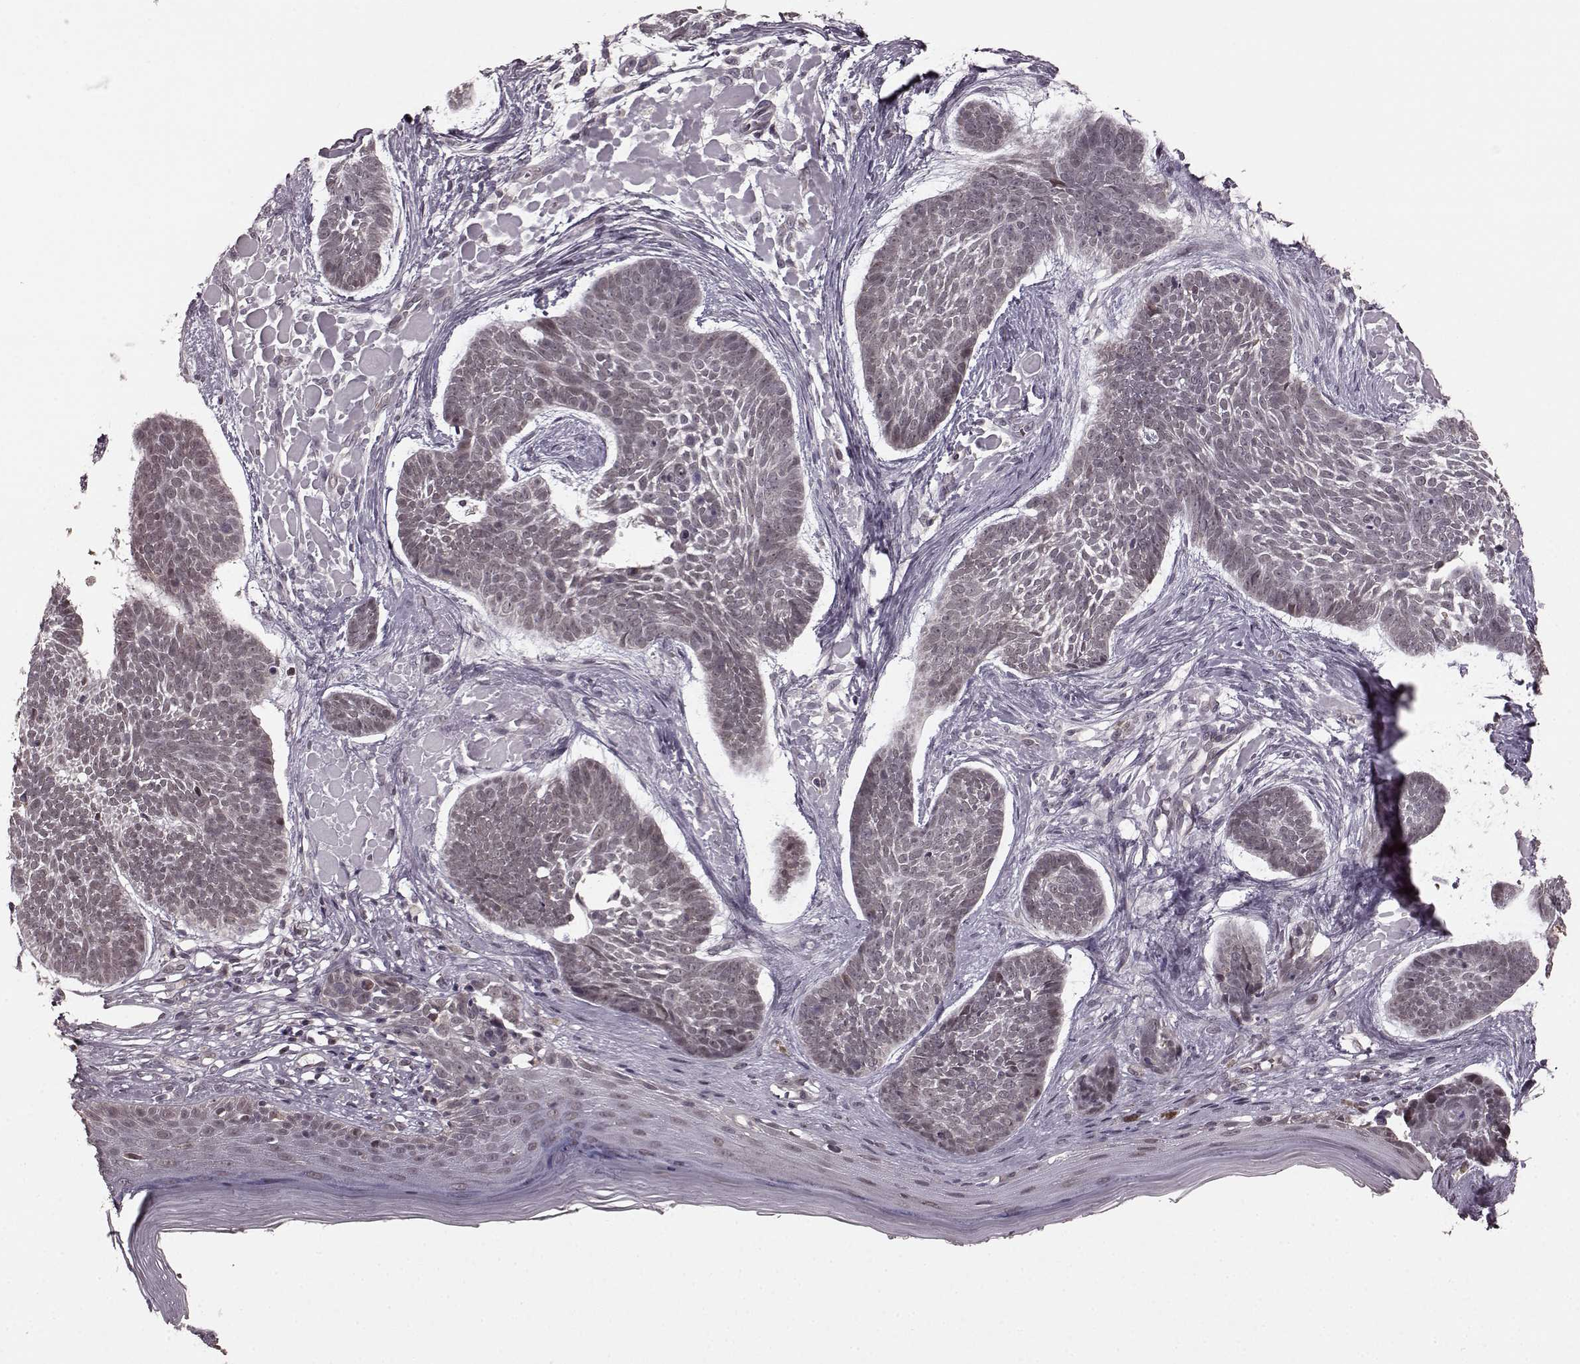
{"staining": {"intensity": "weak", "quantity": "<25%", "location": "cytoplasmic/membranous"}, "tissue": "skin cancer", "cell_type": "Tumor cells", "image_type": "cancer", "snomed": [{"axis": "morphology", "description": "Basal cell carcinoma"}, {"axis": "topography", "description": "Skin"}], "caption": "Immunohistochemical staining of human basal cell carcinoma (skin) displays no significant positivity in tumor cells.", "gene": "PLCB4", "patient": {"sex": "male", "age": 85}}